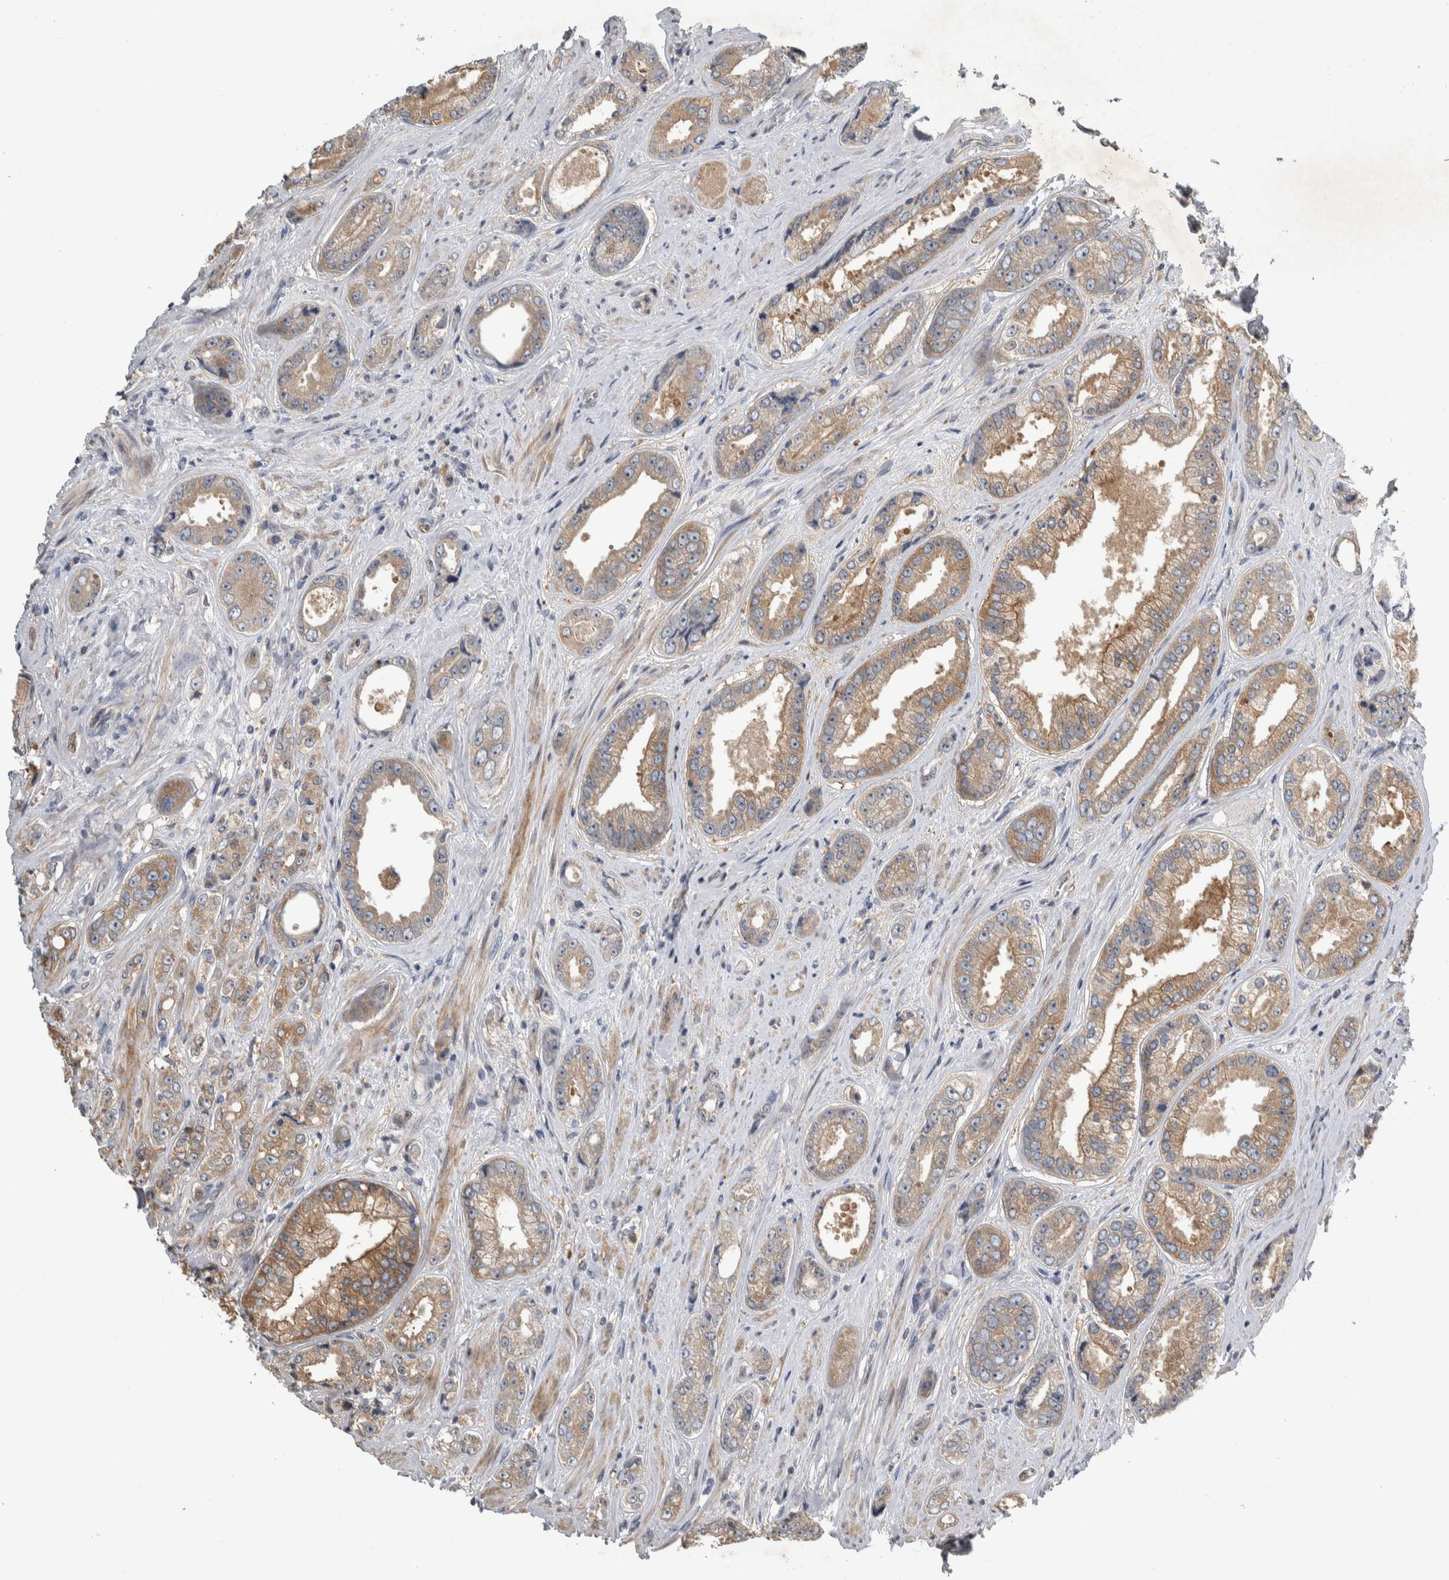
{"staining": {"intensity": "weak", "quantity": "25%-75%", "location": "cytoplasmic/membranous"}, "tissue": "prostate cancer", "cell_type": "Tumor cells", "image_type": "cancer", "snomed": [{"axis": "morphology", "description": "Adenocarcinoma, High grade"}, {"axis": "topography", "description": "Prostate"}], "caption": "Prostate cancer (adenocarcinoma (high-grade)) was stained to show a protein in brown. There is low levels of weak cytoplasmic/membranous positivity in about 25%-75% of tumor cells.", "gene": "NT5C2", "patient": {"sex": "male", "age": 61}}